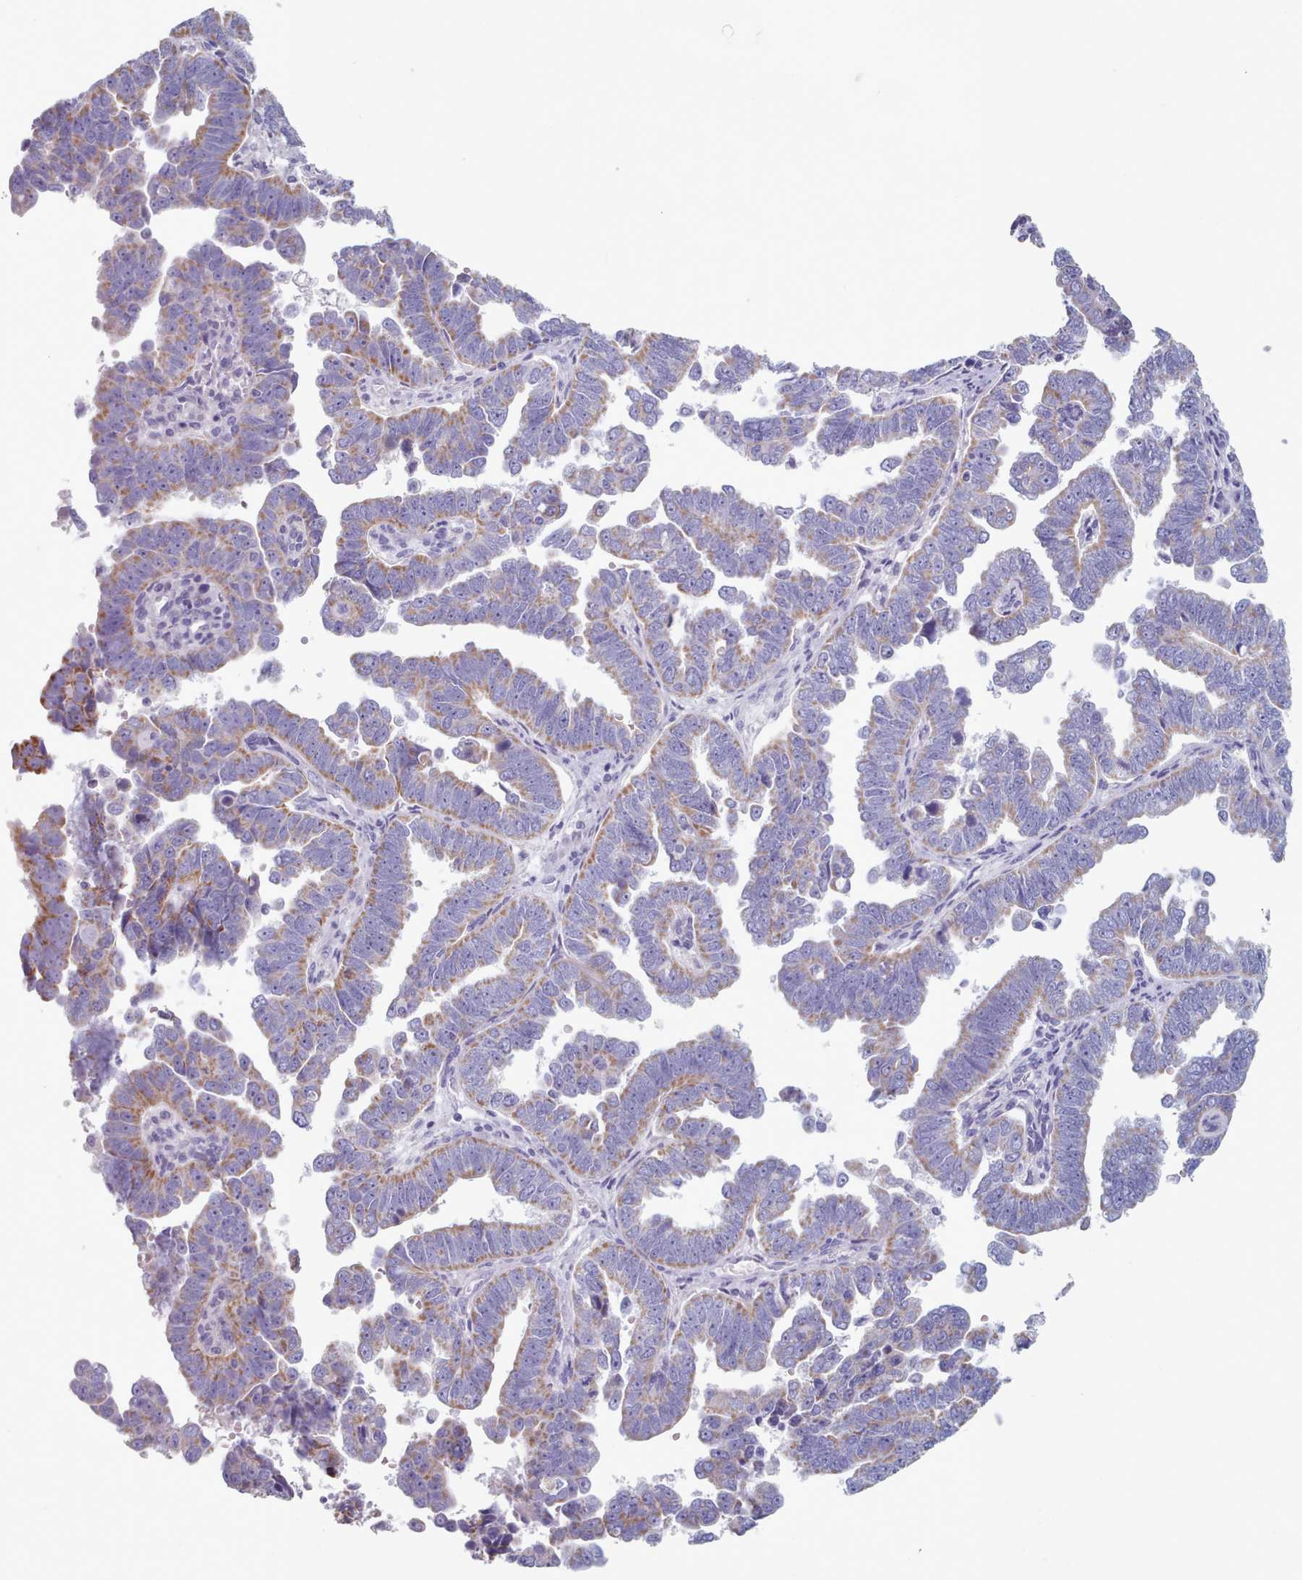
{"staining": {"intensity": "moderate", "quantity": ">75%", "location": "cytoplasmic/membranous"}, "tissue": "endometrial cancer", "cell_type": "Tumor cells", "image_type": "cancer", "snomed": [{"axis": "morphology", "description": "Adenocarcinoma, NOS"}, {"axis": "topography", "description": "Endometrium"}], "caption": "High-power microscopy captured an immunohistochemistry histopathology image of adenocarcinoma (endometrial), revealing moderate cytoplasmic/membranous staining in approximately >75% of tumor cells.", "gene": "HAO1", "patient": {"sex": "female", "age": 75}}